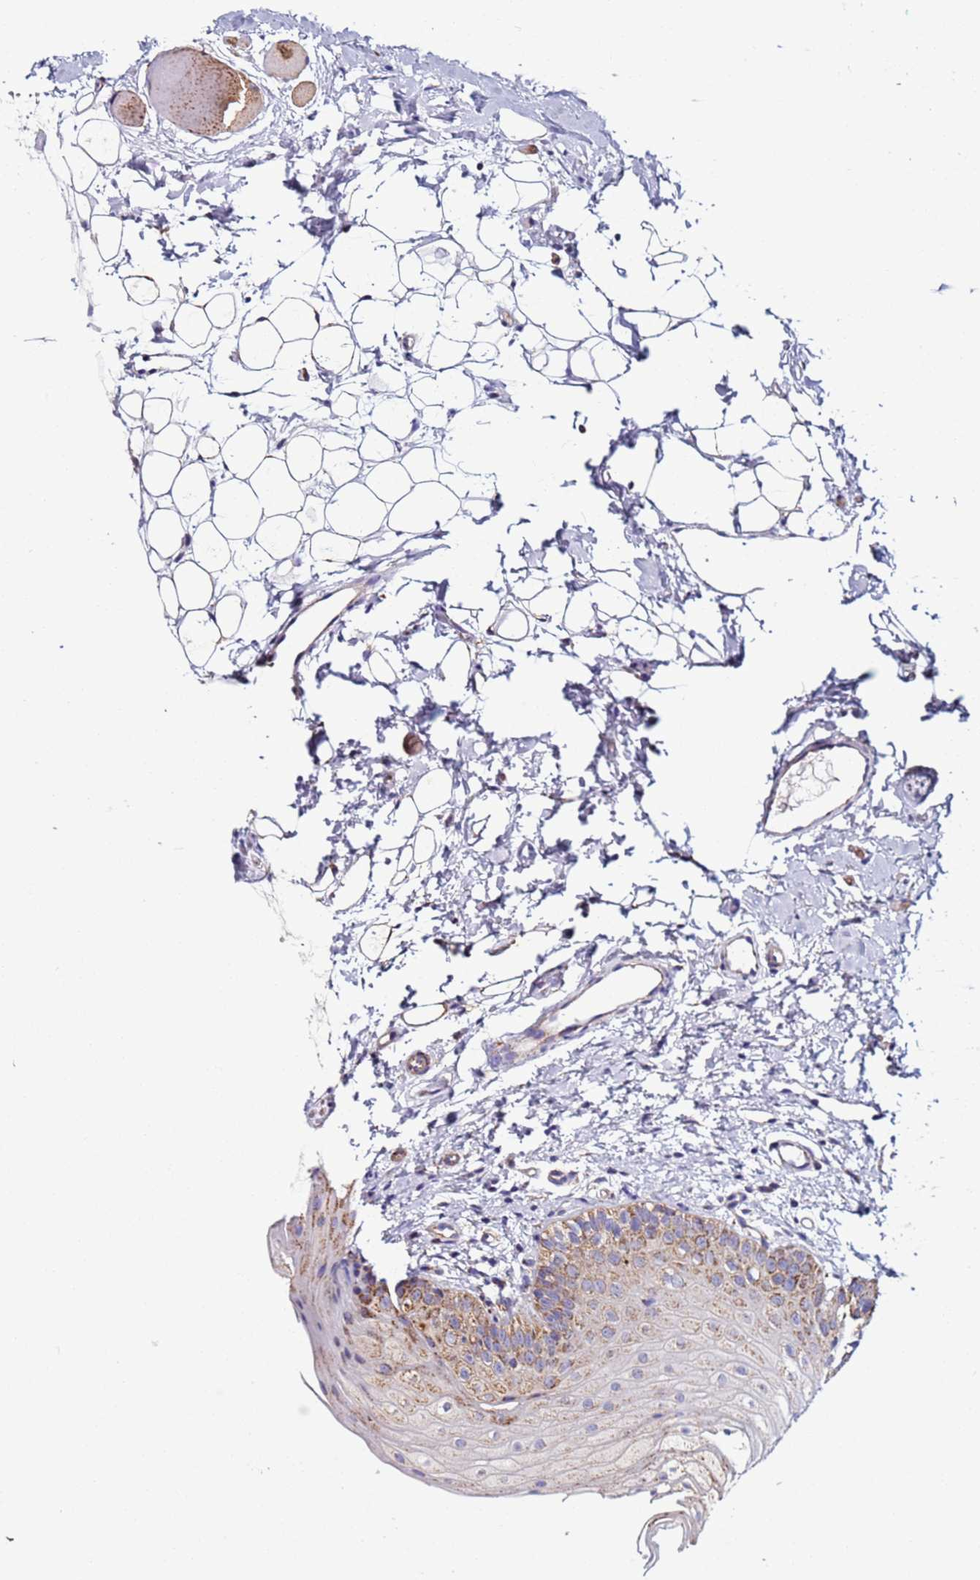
{"staining": {"intensity": "strong", "quantity": "25%-75%", "location": "cytoplasmic/membranous"}, "tissue": "oral mucosa", "cell_type": "Squamous epithelial cells", "image_type": "normal", "snomed": [{"axis": "morphology", "description": "Normal tissue, NOS"}, {"axis": "topography", "description": "Oral tissue"}], "caption": "Immunohistochemistry (IHC) of unremarkable oral mucosa exhibits high levels of strong cytoplasmic/membranous positivity in about 25%-75% of squamous epithelial cells. The staining was performed using DAB to visualize the protein expression in brown, while the nuclei were stained in blue with hematoxylin (Magnification: 20x).", "gene": "ZBTB39", "patient": {"sex": "male", "age": 28}}